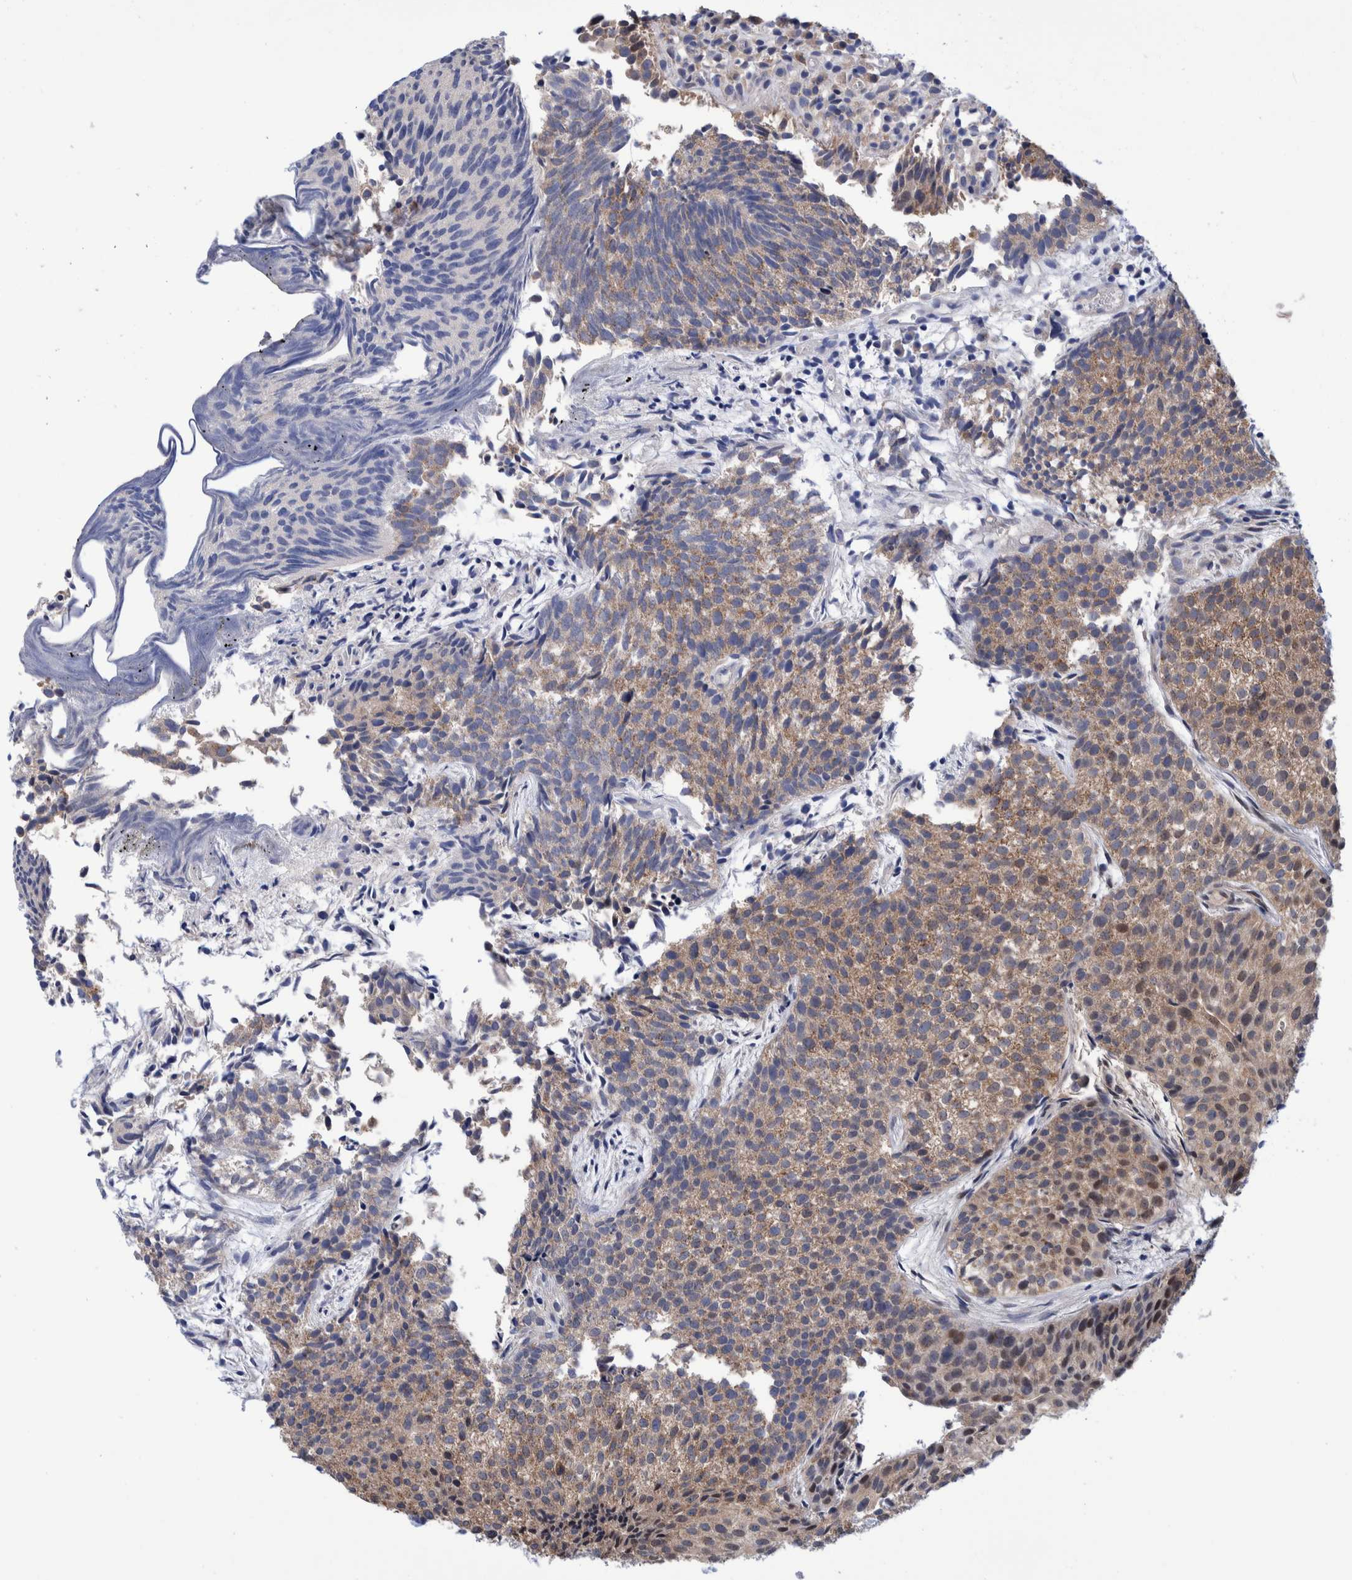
{"staining": {"intensity": "weak", "quantity": "25%-75%", "location": "cytoplasmic/membranous,nuclear"}, "tissue": "urothelial cancer", "cell_type": "Tumor cells", "image_type": "cancer", "snomed": [{"axis": "morphology", "description": "Urothelial carcinoma, Low grade"}, {"axis": "topography", "description": "Urinary bladder"}], "caption": "This micrograph displays IHC staining of human urothelial carcinoma (low-grade), with low weak cytoplasmic/membranous and nuclear expression in approximately 25%-75% of tumor cells.", "gene": "PFAS", "patient": {"sex": "male", "age": 86}}